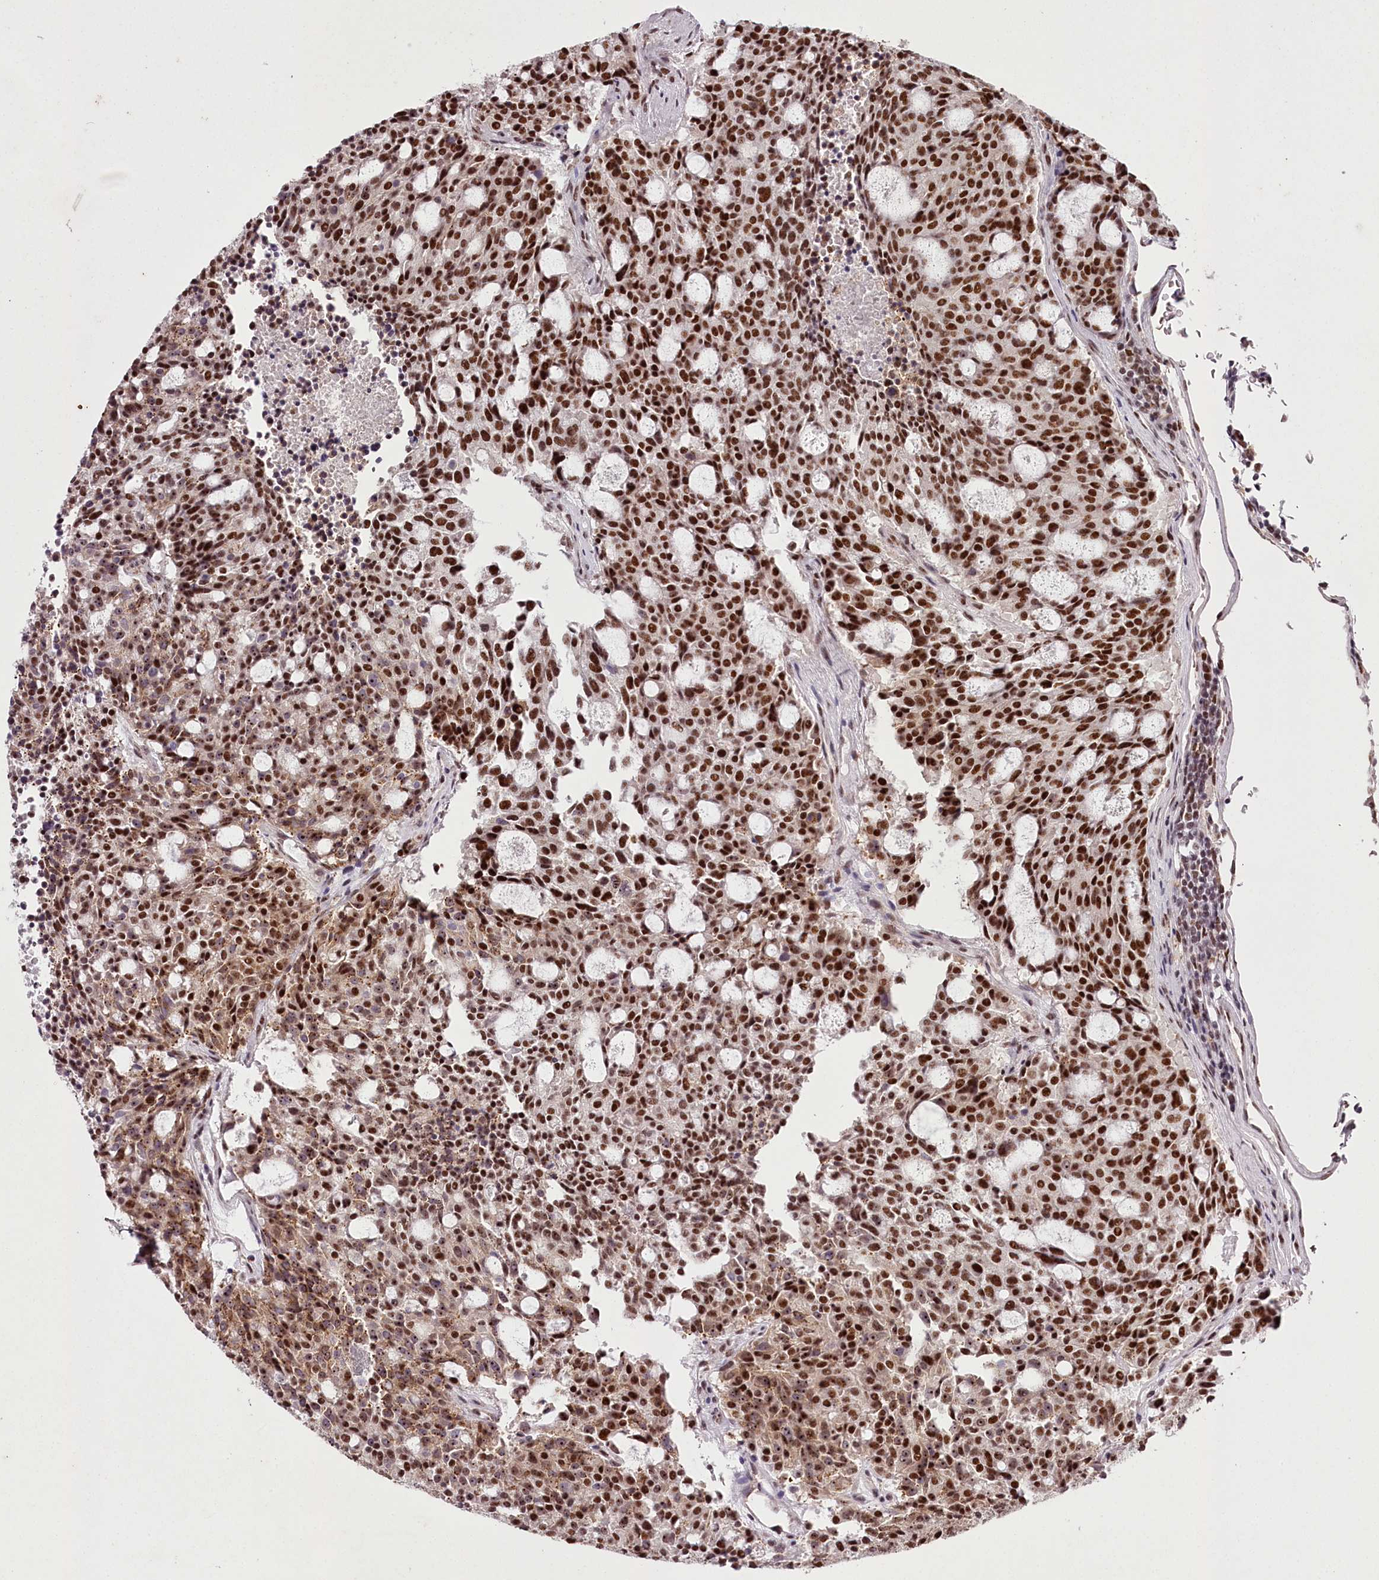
{"staining": {"intensity": "strong", "quantity": ">75%", "location": "nuclear"}, "tissue": "carcinoid", "cell_type": "Tumor cells", "image_type": "cancer", "snomed": [{"axis": "morphology", "description": "Carcinoid, malignant, NOS"}, {"axis": "topography", "description": "Pancreas"}], "caption": "Strong nuclear protein positivity is identified in about >75% of tumor cells in carcinoid (malignant).", "gene": "PSPC1", "patient": {"sex": "female", "age": 54}}